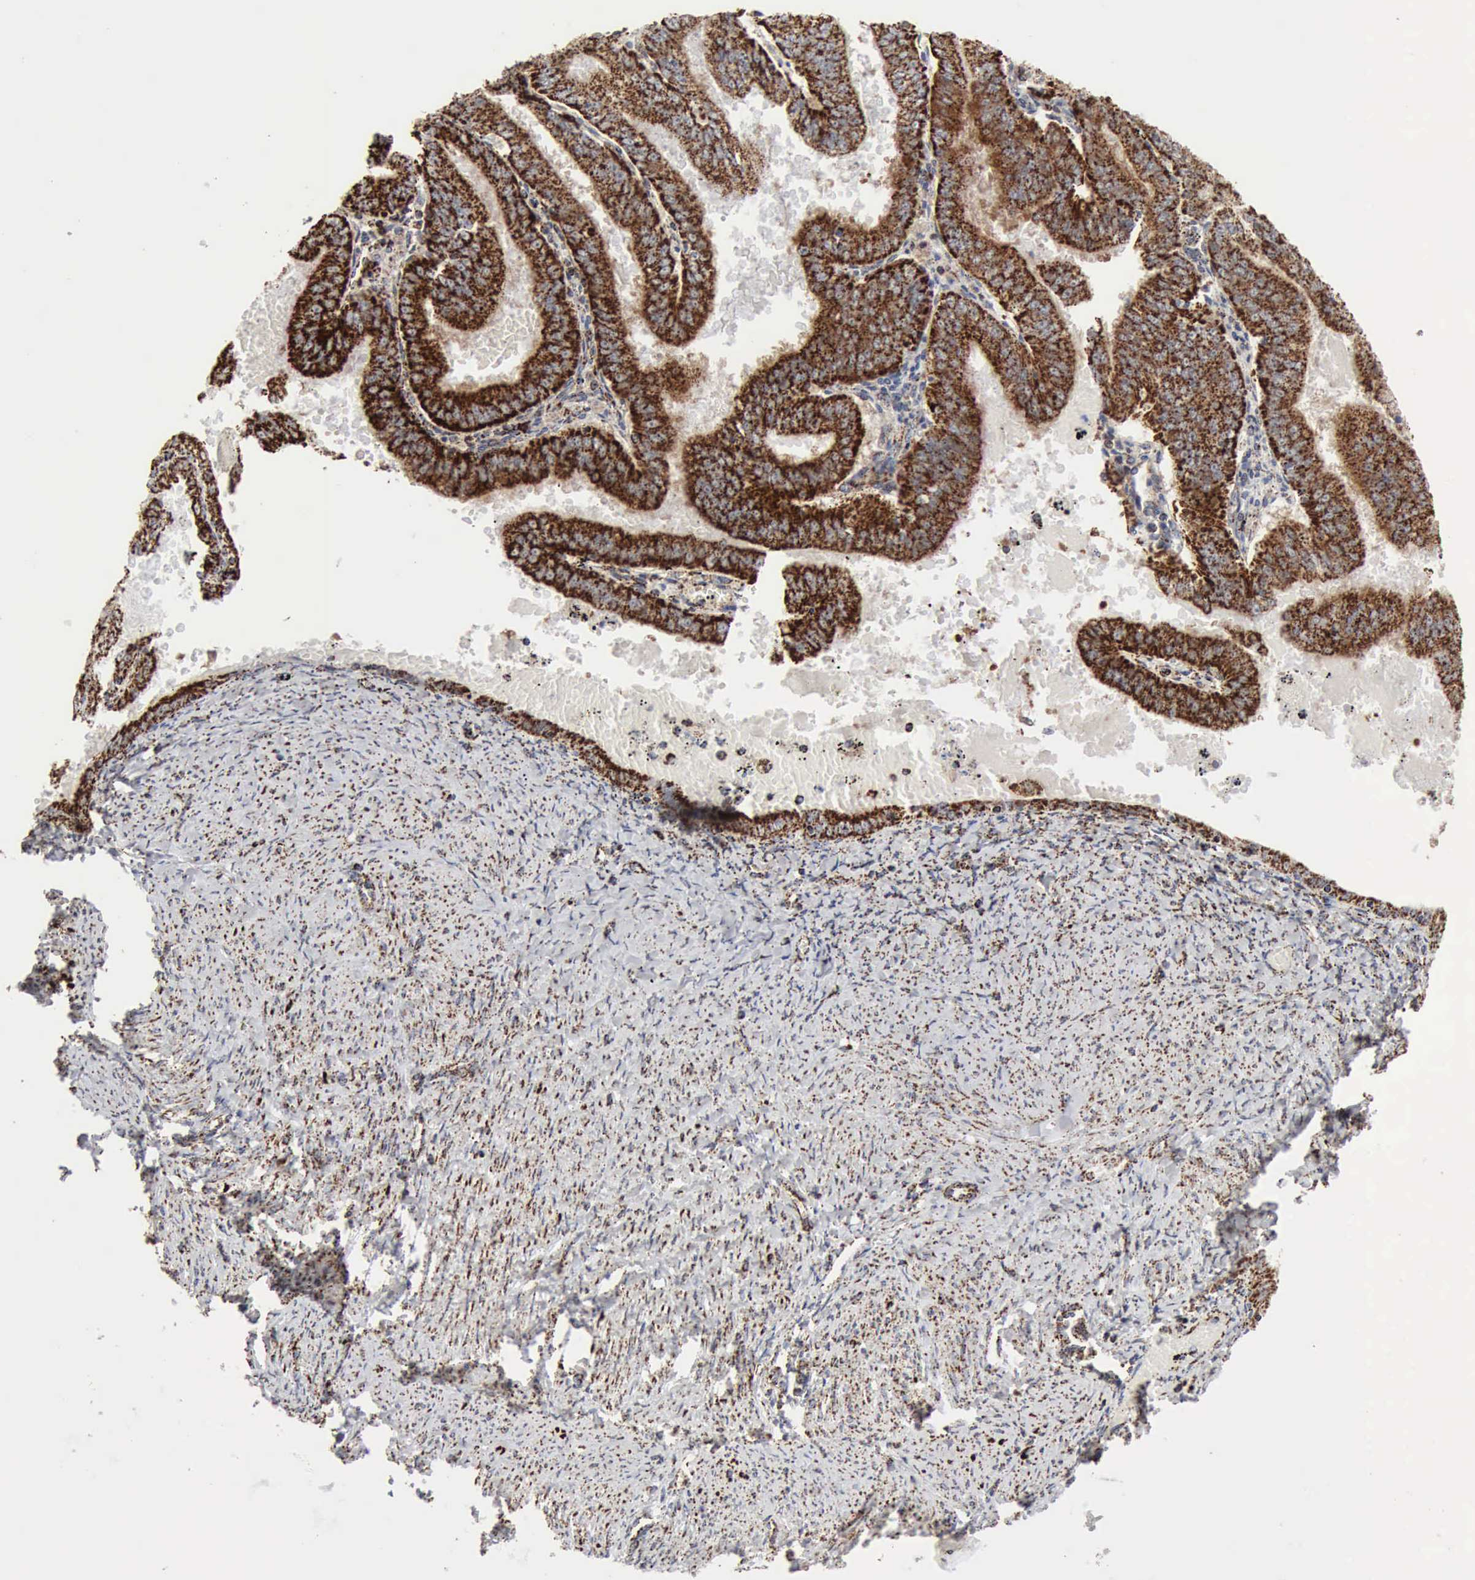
{"staining": {"intensity": "strong", "quantity": ">75%", "location": "cytoplasmic/membranous"}, "tissue": "endometrial cancer", "cell_type": "Tumor cells", "image_type": "cancer", "snomed": [{"axis": "morphology", "description": "Adenocarcinoma, NOS"}, {"axis": "topography", "description": "Endometrium"}], "caption": "Endometrial cancer (adenocarcinoma) stained with immunohistochemistry exhibits strong cytoplasmic/membranous positivity in about >75% of tumor cells.", "gene": "ACO2", "patient": {"sex": "female", "age": 66}}